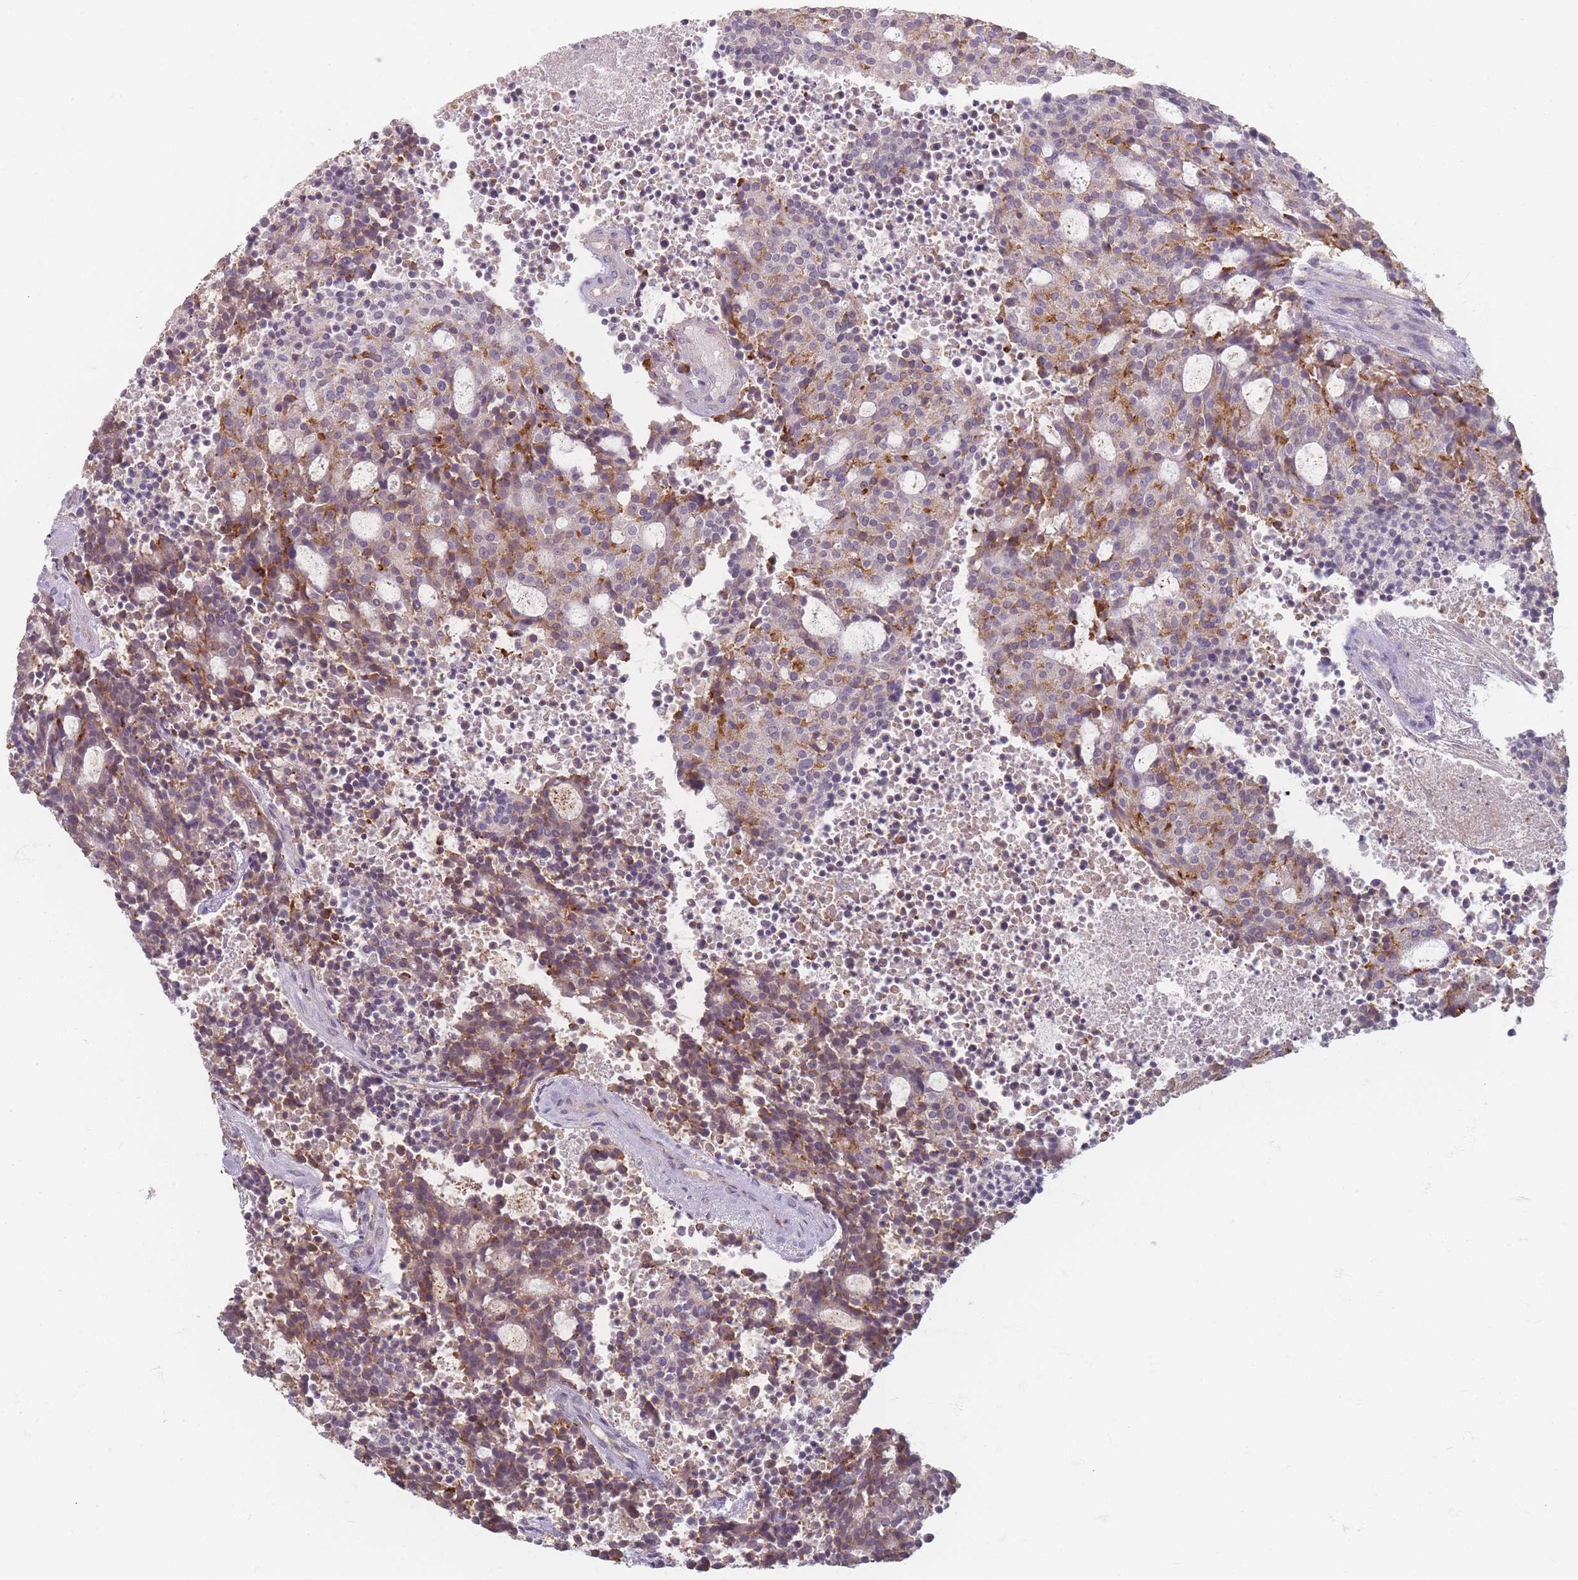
{"staining": {"intensity": "moderate", "quantity": "25%-75%", "location": "cytoplasmic/membranous"}, "tissue": "carcinoid", "cell_type": "Tumor cells", "image_type": "cancer", "snomed": [{"axis": "morphology", "description": "Carcinoid, malignant, NOS"}, {"axis": "topography", "description": "Pancreas"}], "caption": "This micrograph reveals IHC staining of carcinoid, with medium moderate cytoplasmic/membranous positivity in approximately 25%-75% of tumor cells.", "gene": "RFTN1", "patient": {"sex": "female", "age": 54}}